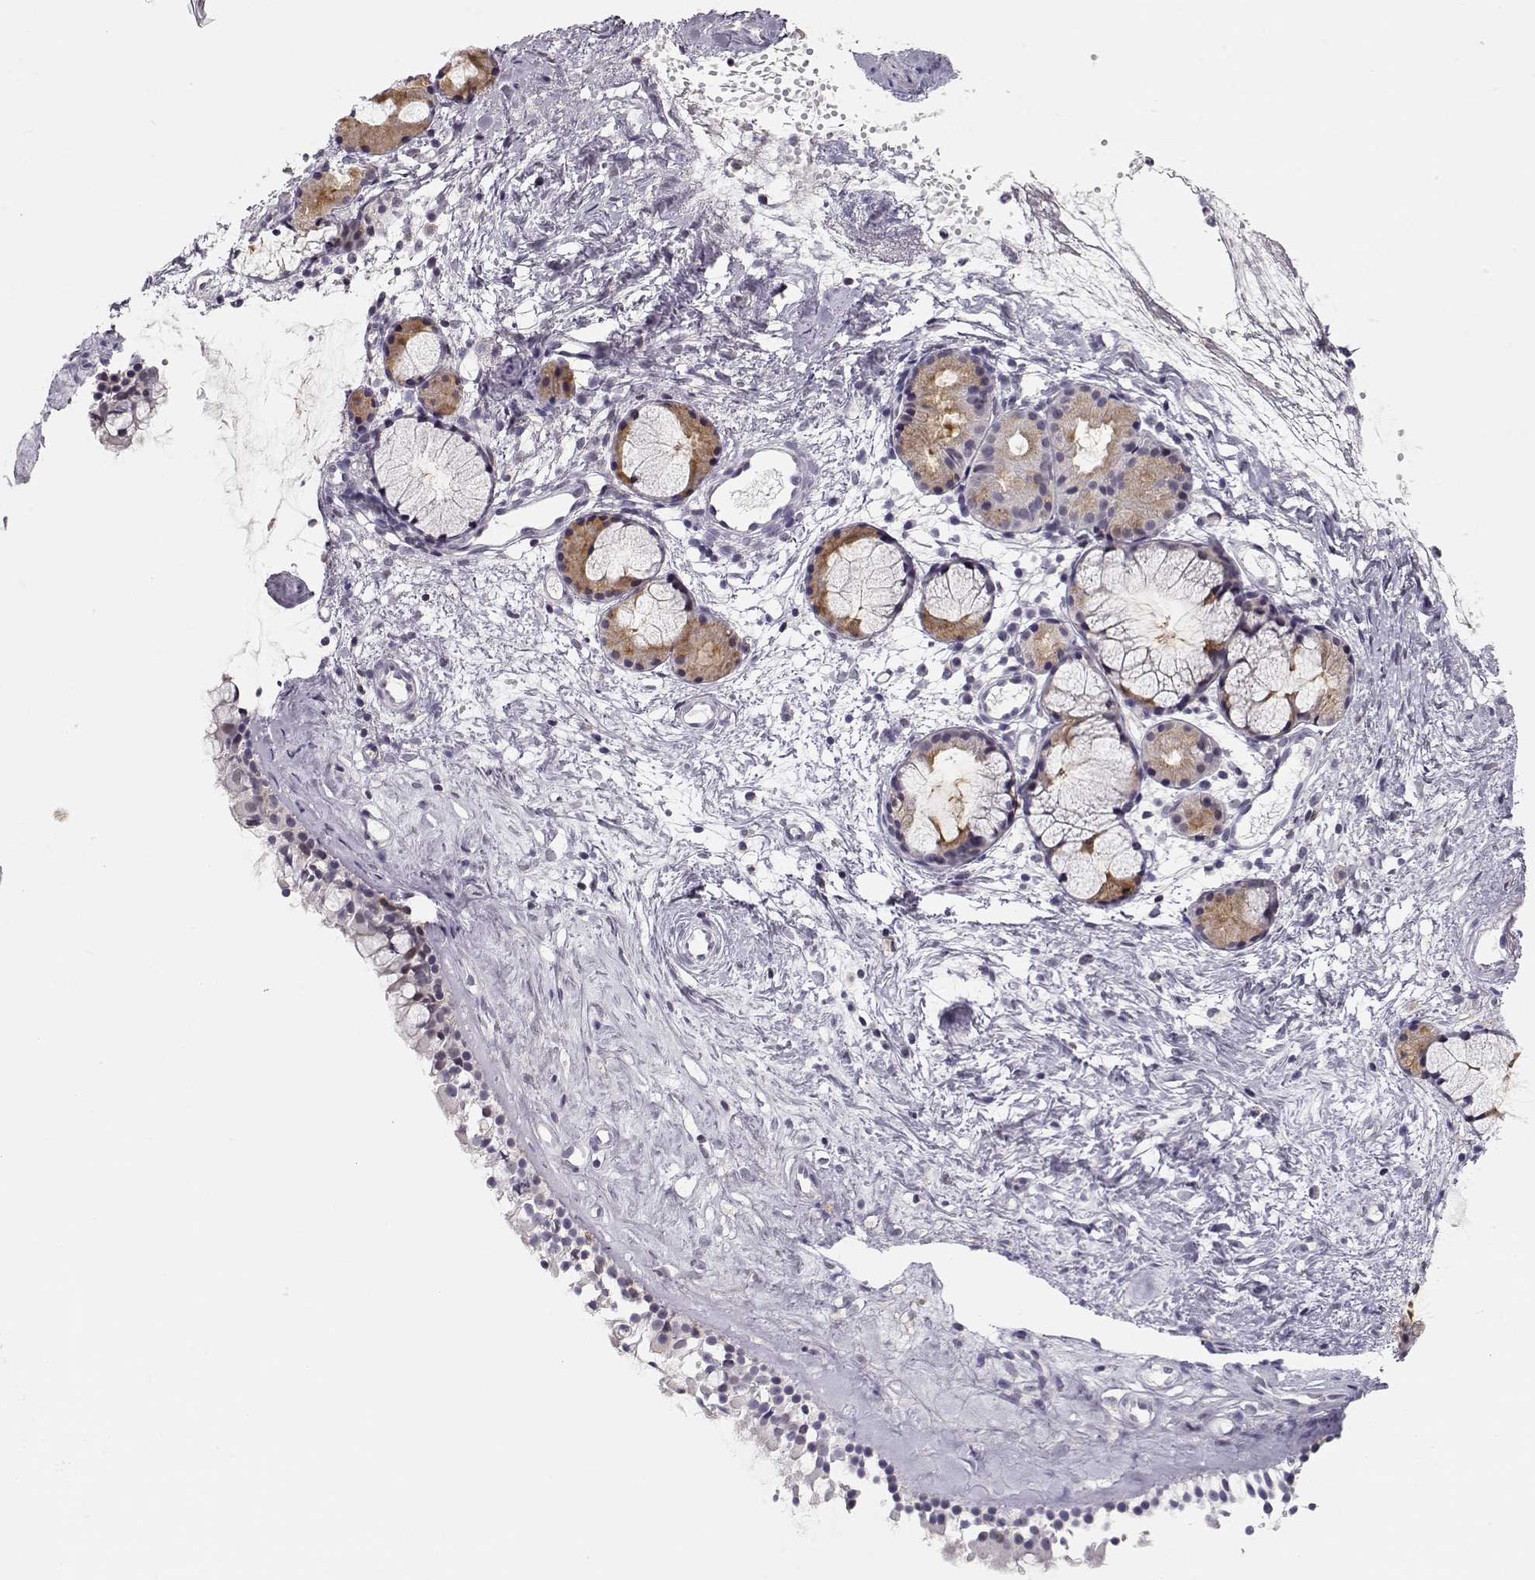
{"staining": {"intensity": "negative", "quantity": "none", "location": "none"}, "tissue": "nasopharynx", "cell_type": "Respiratory epithelial cells", "image_type": "normal", "snomed": [{"axis": "morphology", "description": "Normal tissue, NOS"}, {"axis": "topography", "description": "Nasopharynx"}], "caption": "DAB immunohistochemical staining of unremarkable human nasopharynx reveals no significant expression in respiratory epithelial cells. (DAB IHC, high magnification).", "gene": "TEPP", "patient": {"sex": "female", "age": 52}}